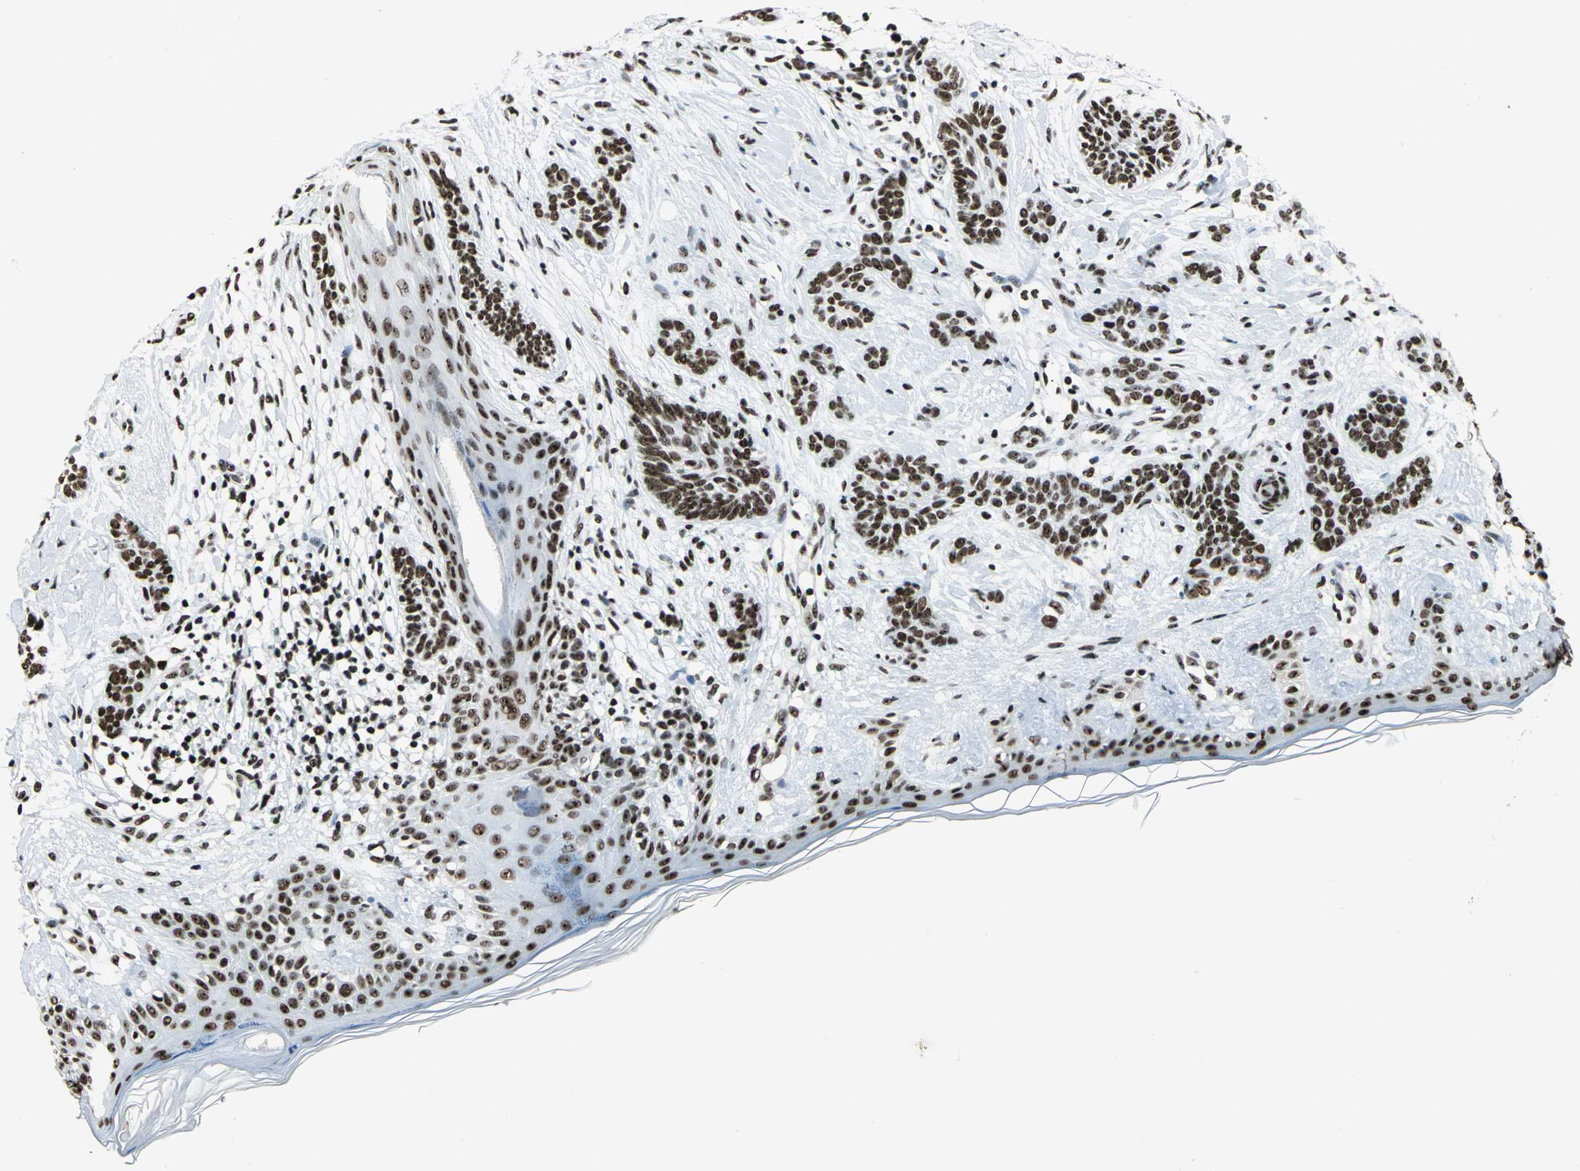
{"staining": {"intensity": "moderate", "quantity": ">75%", "location": "nuclear"}, "tissue": "skin cancer", "cell_type": "Tumor cells", "image_type": "cancer", "snomed": [{"axis": "morphology", "description": "Normal tissue, NOS"}, {"axis": "morphology", "description": "Basal cell carcinoma"}, {"axis": "topography", "description": "Skin"}], "caption": "An IHC photomicrograph of tumor tissue is shown. Protein staining in brown shows moderate nuclear positivity in skin cancer (basal cell carcinoma) within tumor cells. The staining was performed using DAB (3,3'-diaminobenzidine), with brown indicating positive protein expression. Nuclei are stained blue with hematoxylin.", "gene": "UBTF", "patient": {"sex": "male", "age": 63}}